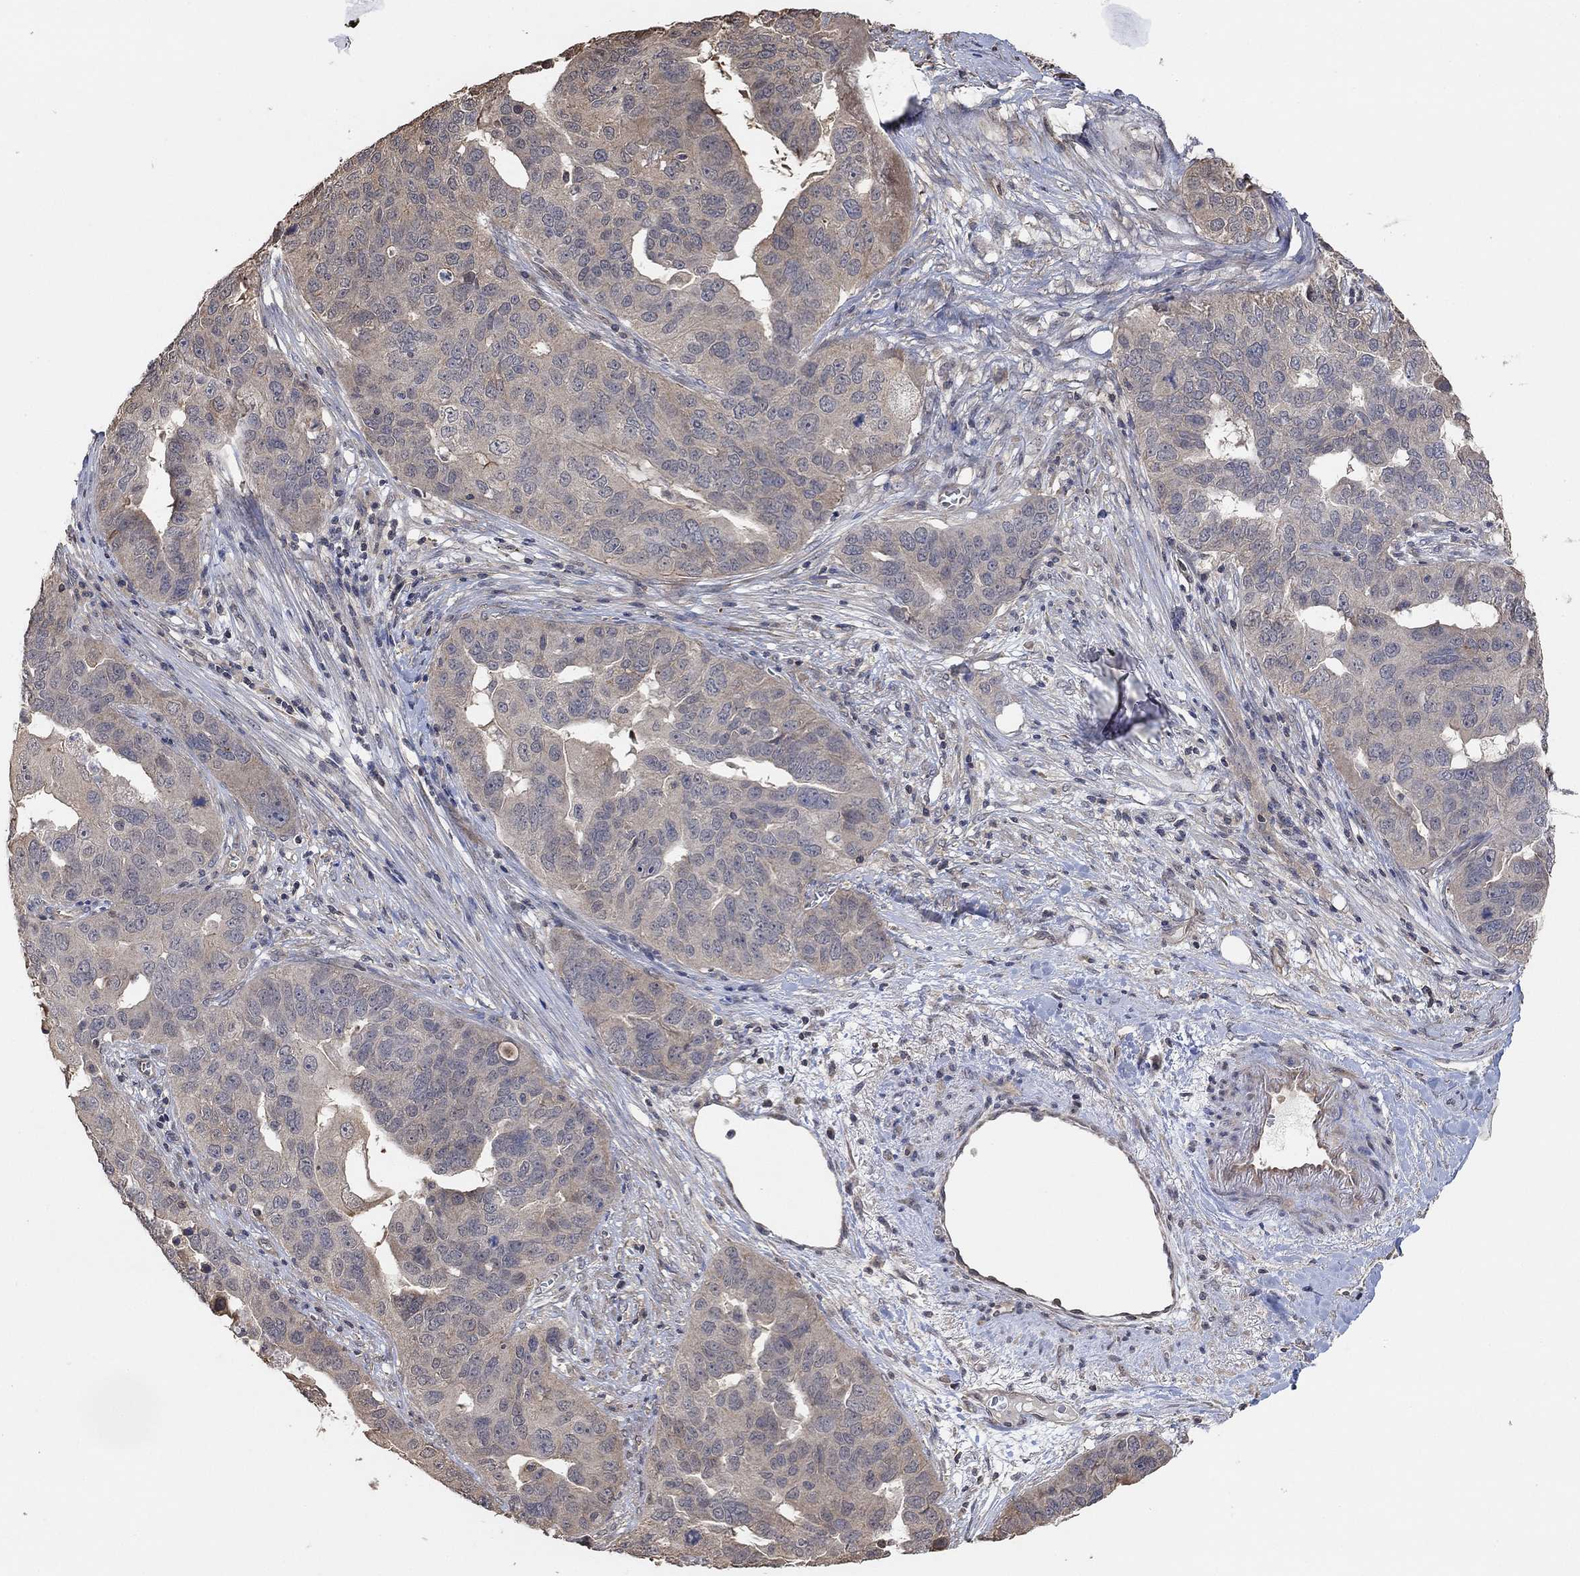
{"staining": {"intensity": "weak", "quantity": "<25%", "location": "cytoplasmic/membranous"}, "tissue": "ovarian cancer", "cell_type": "Tumor cells", "image_type": "cancer", "snomed": [{"axis": "morphology", "description": "Carcinoma, endometroid"}, {"axis": "topography", "description": "Soft tissue"}, {"axis": "topography", "description": "Ovary"}], "caption": "This is a photomicrograph of immunohistochemistry (IHC) staining of ovarian cancer, which shows no positivity in tumor cells.", "gene": "UNC5B", "patient": {"sex": "female", "age": 52}}